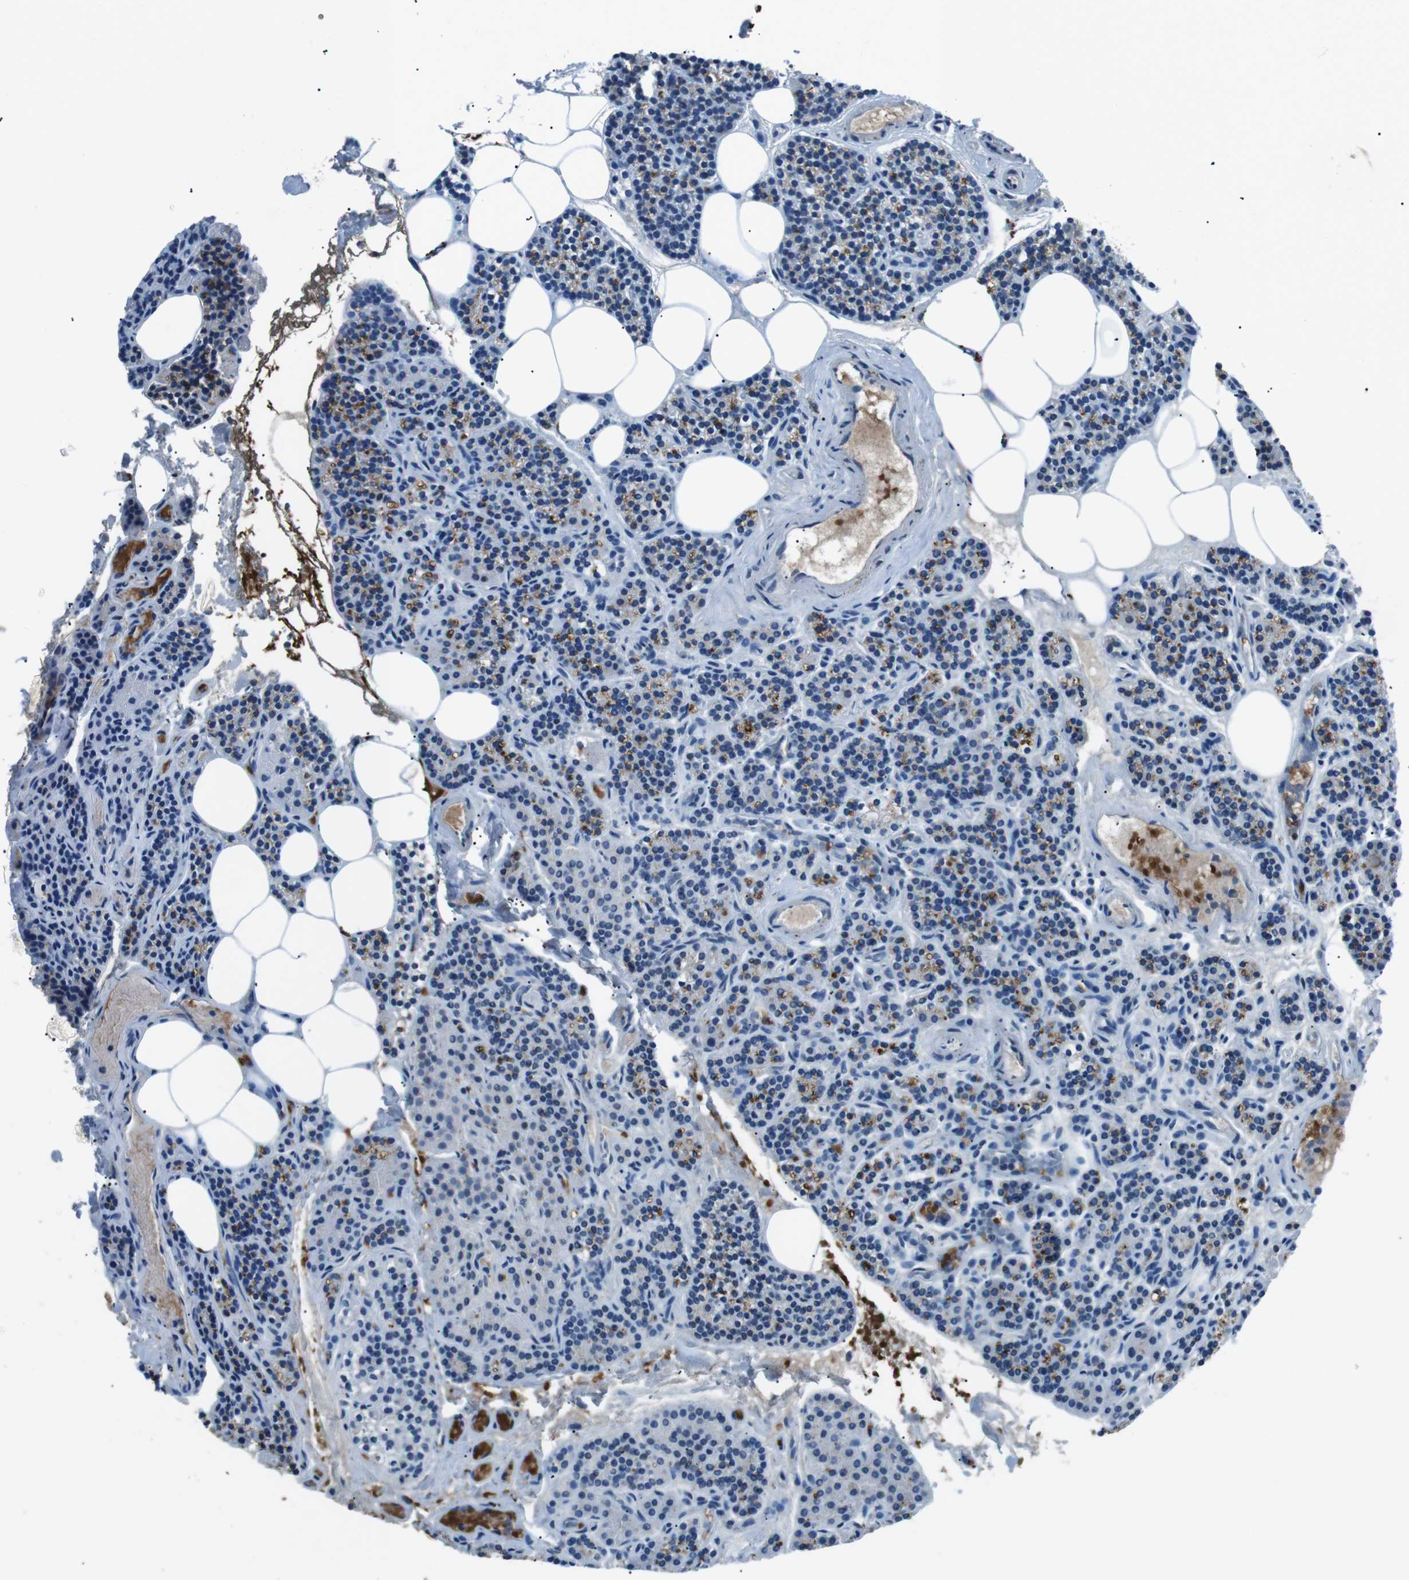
{"staining": {"intensity": "moderate", "quantity": "<25%", "location": "cytoplasmic/membranous"}, "tissue": "parathyroid gland", "cell_type": "Glandular cells", "image_type": "normal", "snomed": [{"axis": "morphology", "description": "Normal tissue, NOS"}, {"axis": "morphology", "description": "Adenoma, NOS"}, {"axis": "topography", "description": "Parathyroid gland"}], "caption": "Glandular cells show low levels of moderate cytoplasmic/membranous expression in approximately <25% of cells in unremarkable parathyroid gland.", "gene": "ST6GAL1", "patient": {"sex": "female", "age": 74}}